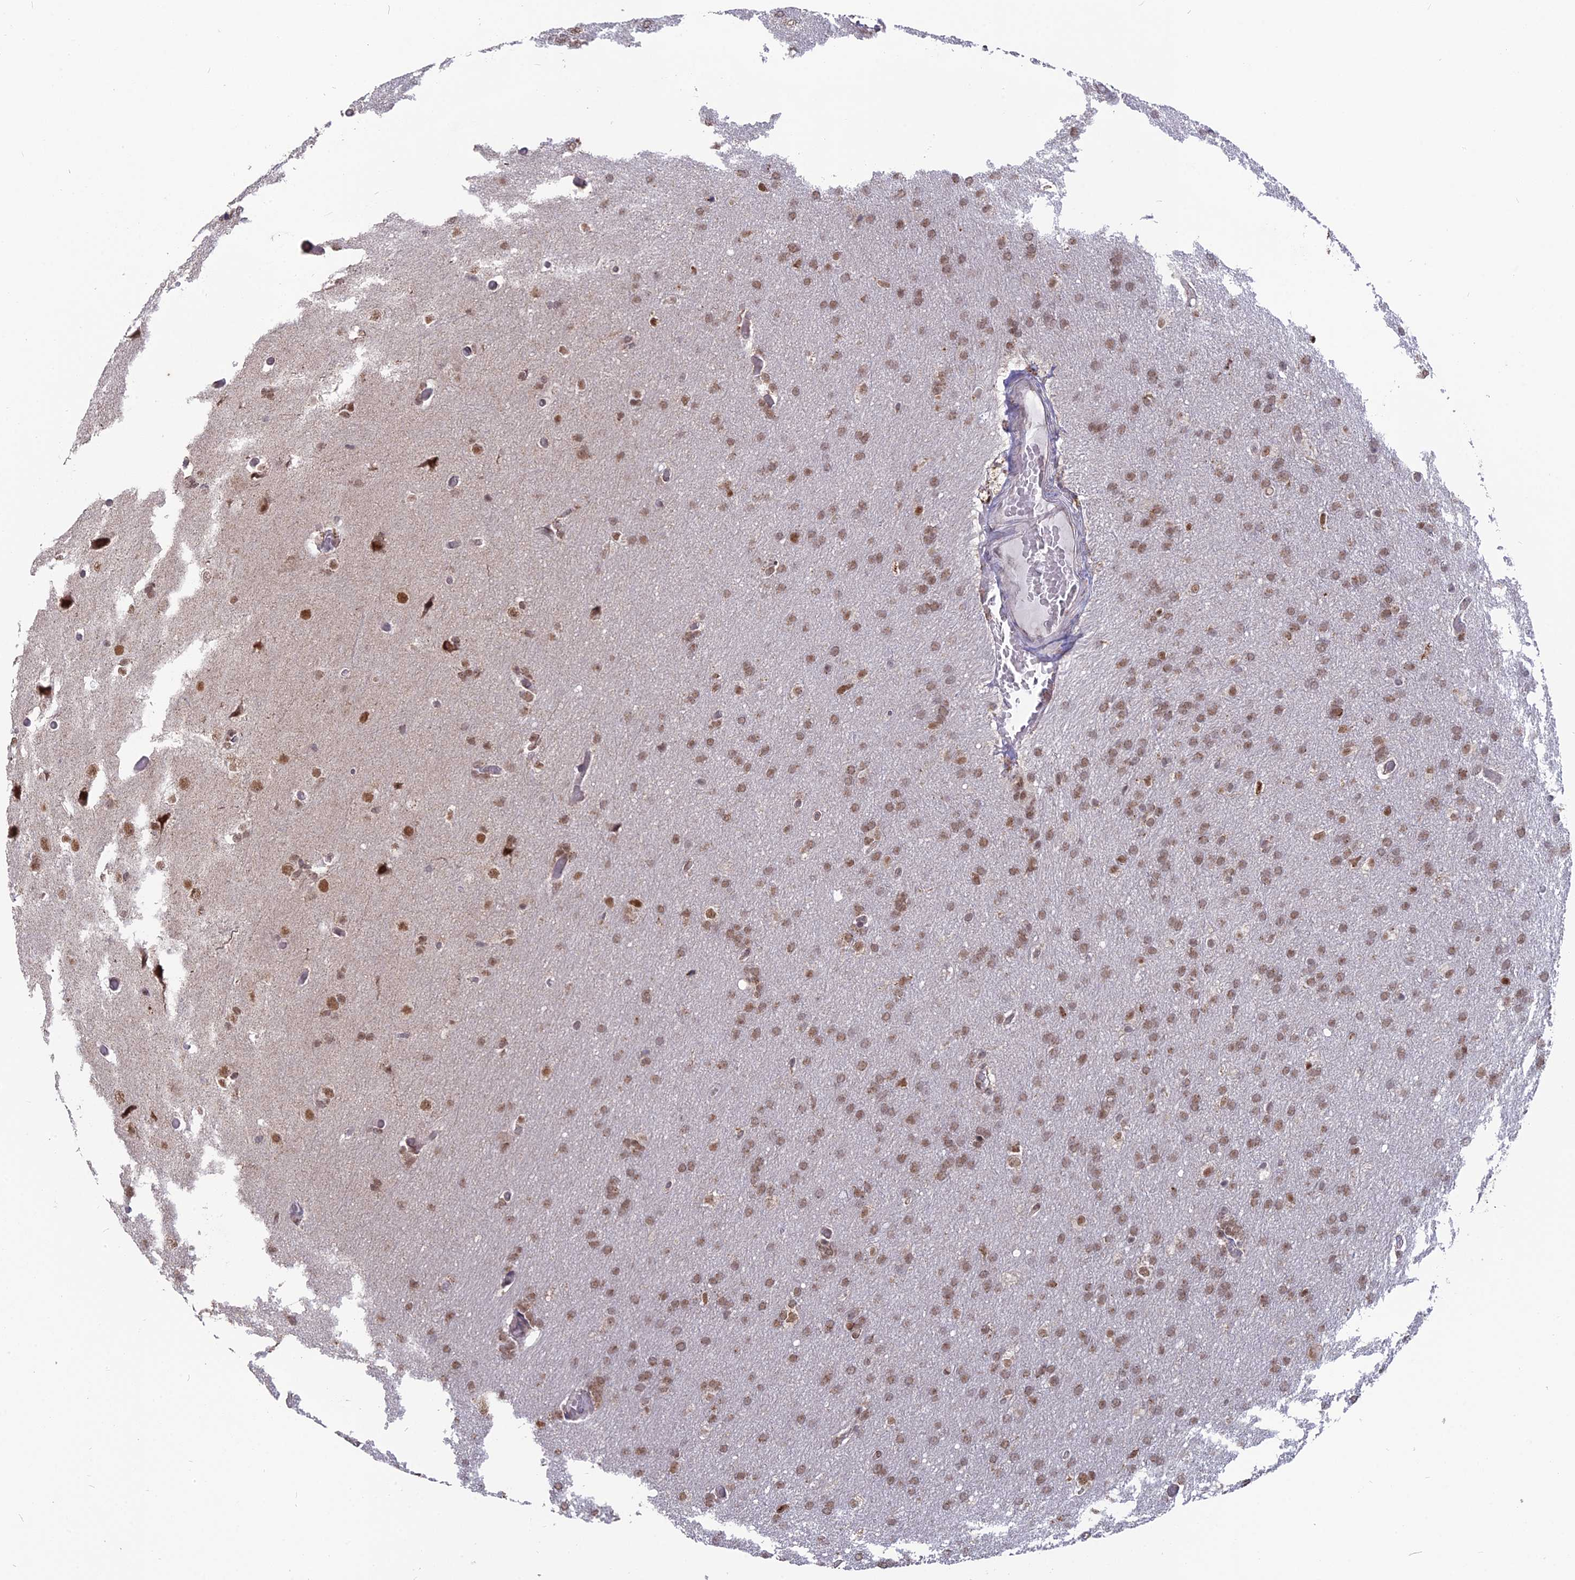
{"staining": {"intensity": "moderate", "quantity": ">75%", "location": "nuclear"}, "tissue": "glioma", "cell_type": "Tumor cells", "image_type": "cancer", "snomed": [{"axis": "morphology", "description": "Glioma, malignant, High grade"}, {"axis": "topography", "description": "Cerebral cortex"}], "caption": "Glioma stained with a protein marker exhibits moderate staining in tumor cells.", "gene": "ARHGAP40", "patient": {"sex": "female", "age": 36}}